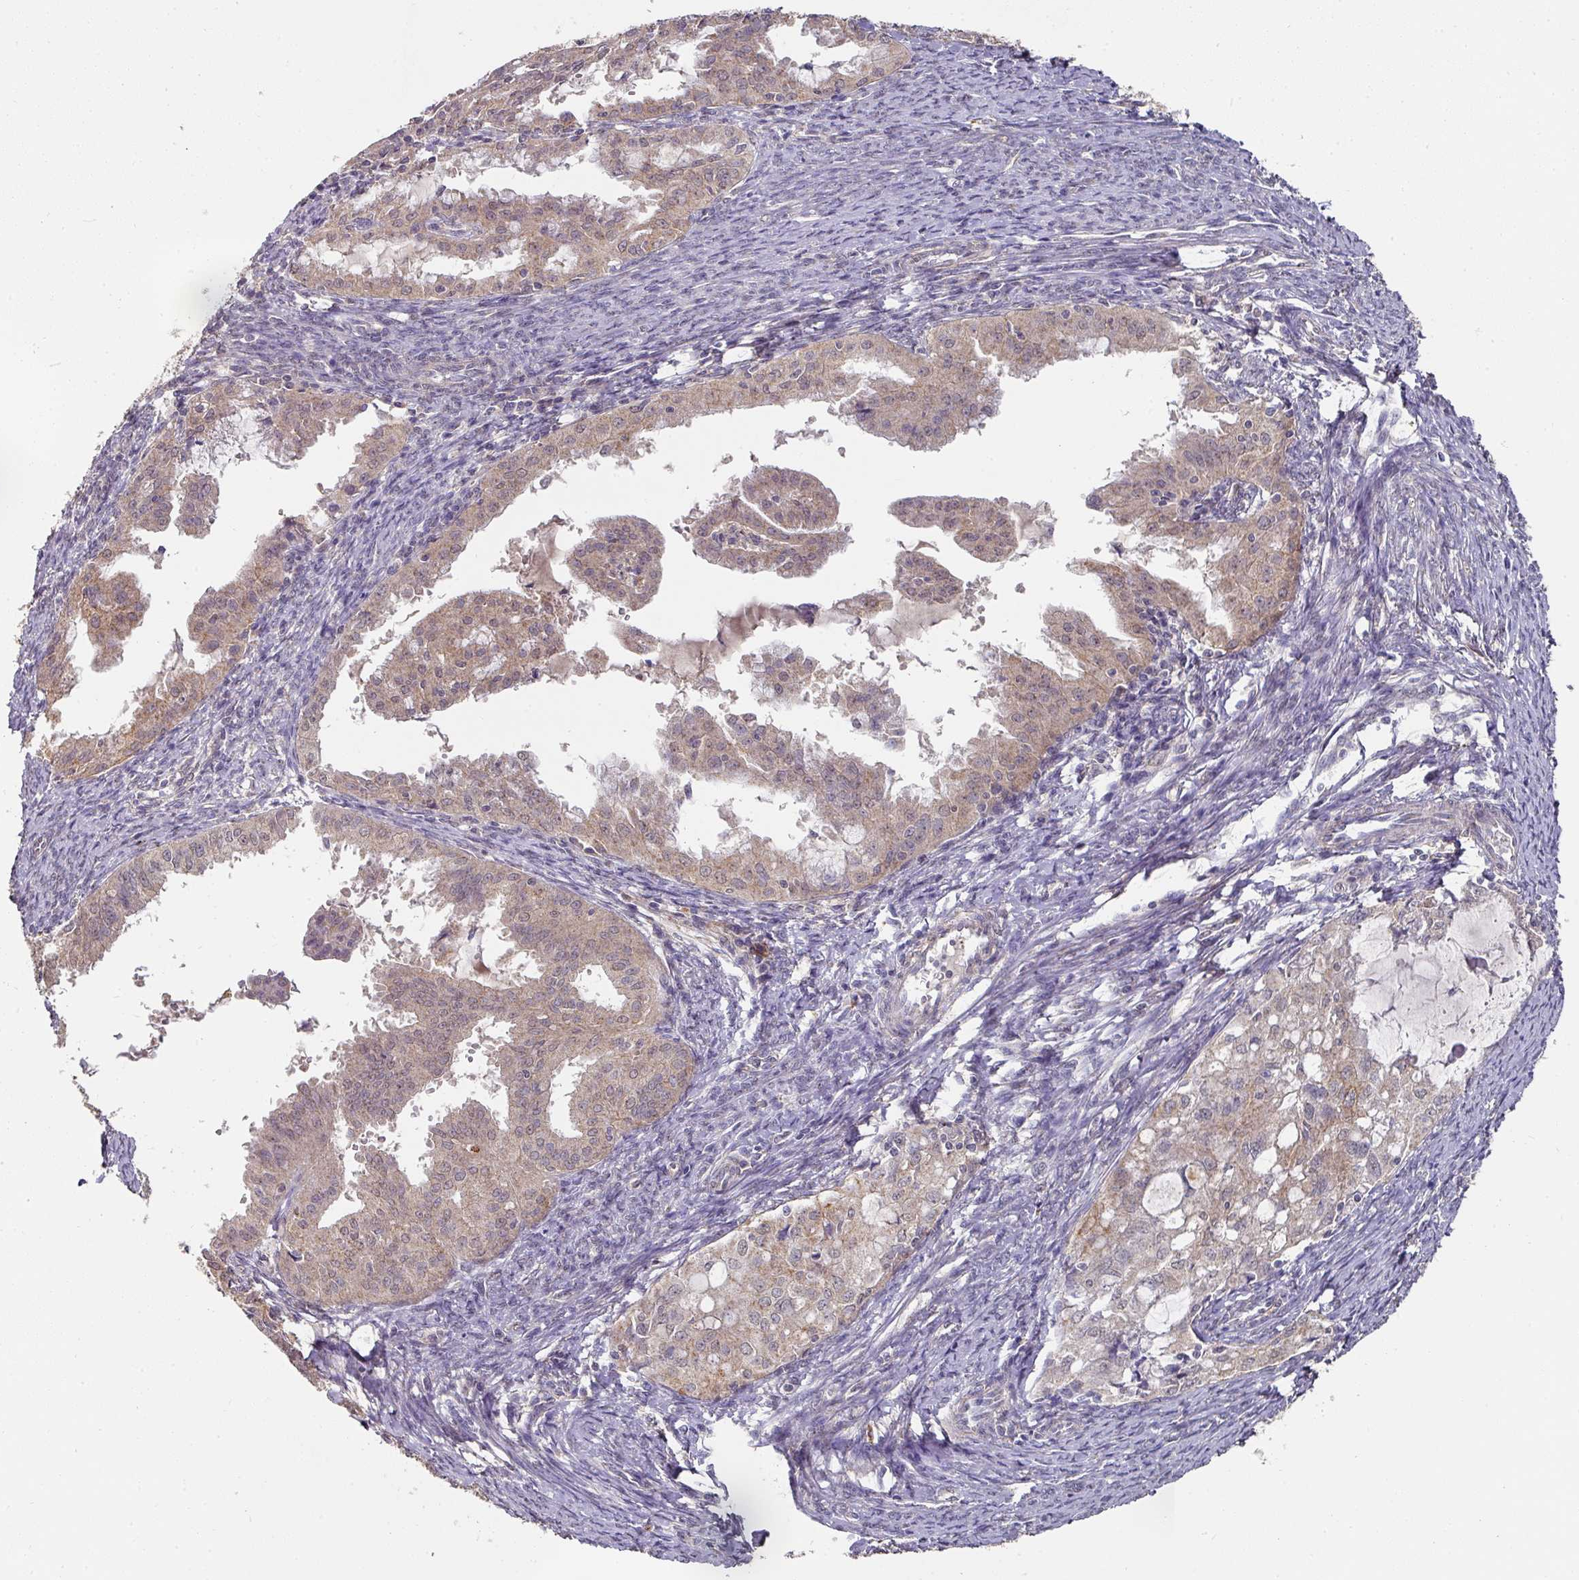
{"staining": {"intensity": "weak", "quantity": "25%-75%", "location": "cytoplasmic/membranous"}, "tissue": "endometrial cancer", "cell_type": "Tumor cells", "image_type": "cancer", "snomed": [{"axis": "morphology", "description": "Adenocarcinoma, NOS"}, {"axis": "topography", "description": "Endometrium"}], "caption": "Protein staining exhibits weak cytoplasmic/membranous staining in approximately 25%-75% of tumor cells in endometrial cancer.", "gene": "EXTL3", "patient": {"sex": "female", "age": 70}}